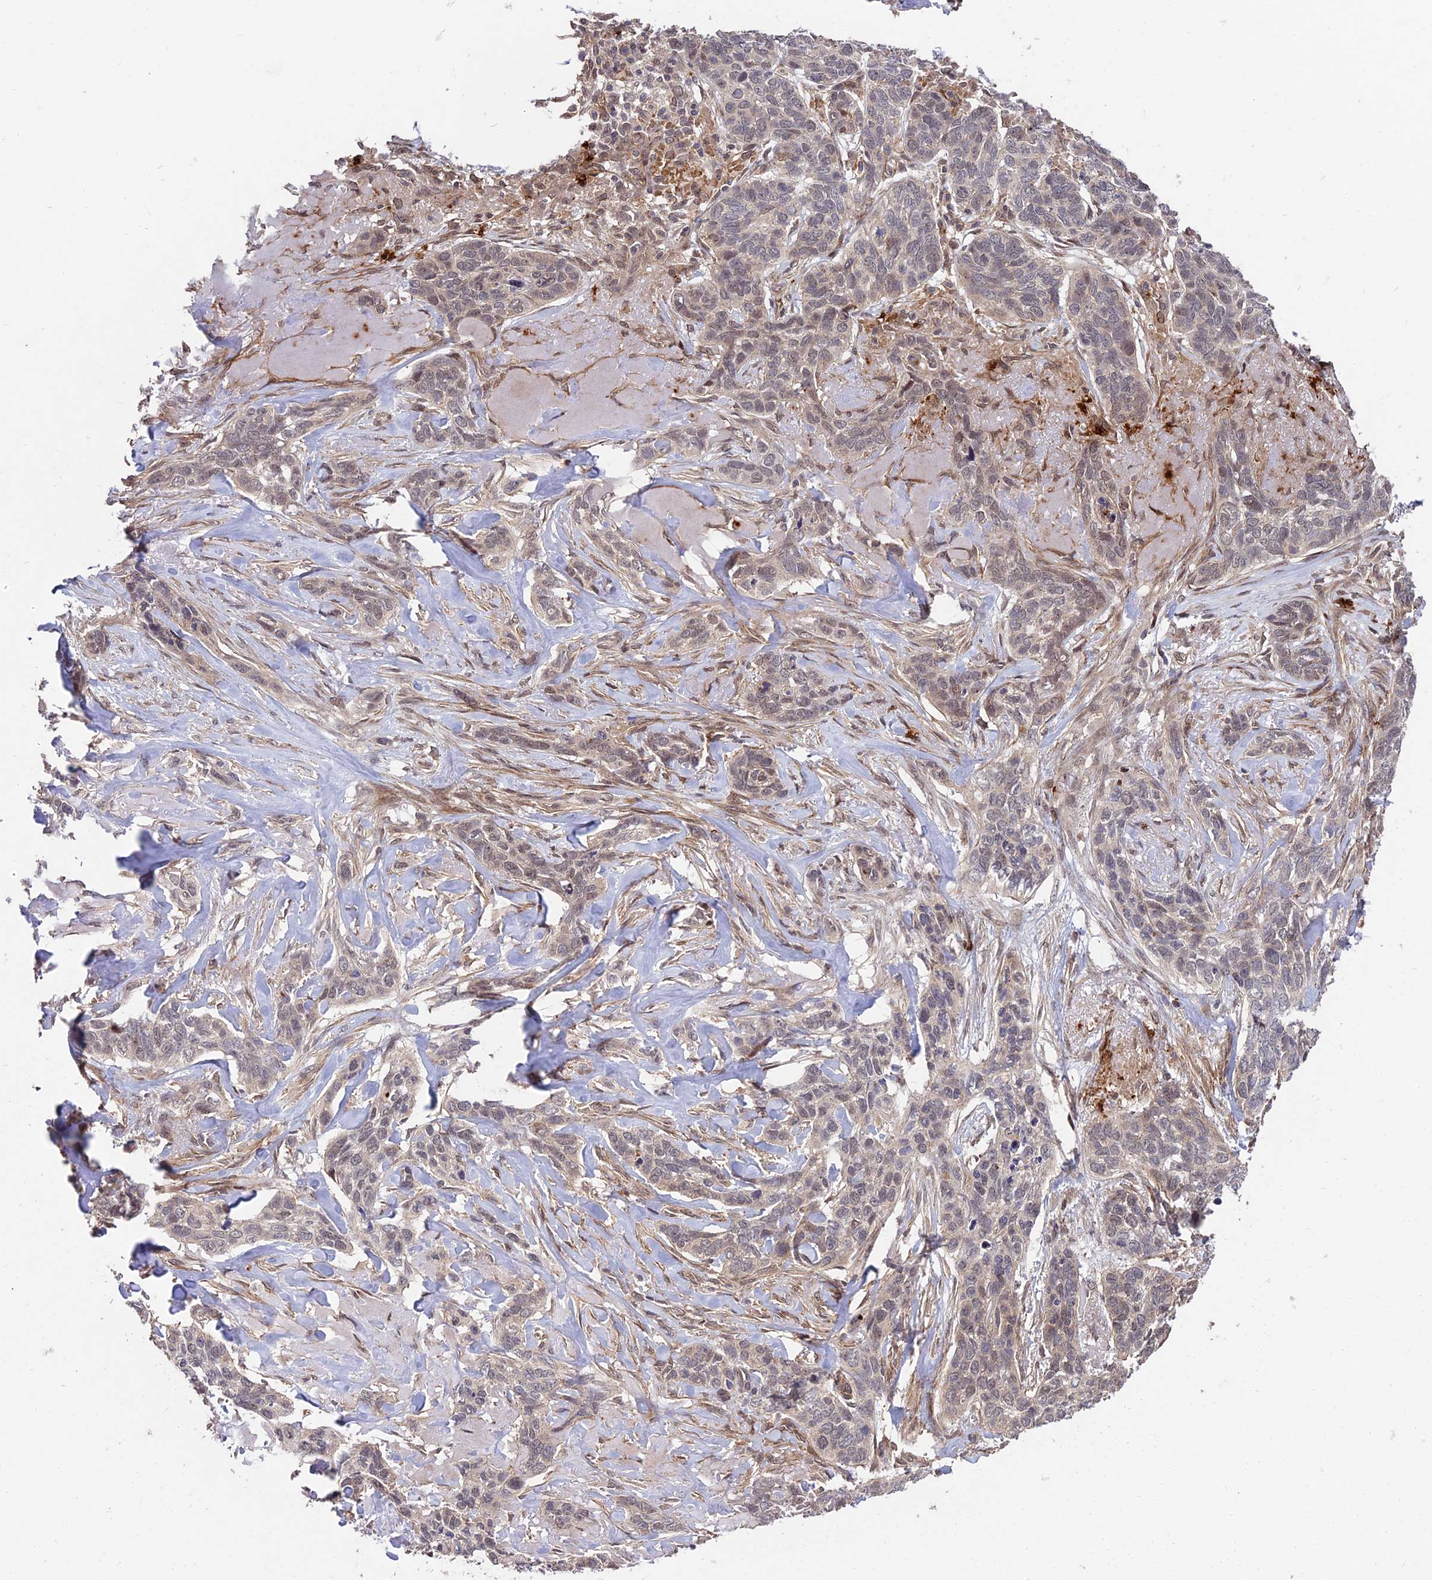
{"staining": {"intensity": "weak", "quantity": ">75%", "location": "nuclear"}, "tissue": "skin cancer", "cell_type": "Tumor cells", "image_type": "cancer", "snomed": [{"axis": "morphology", "description": "Basal cell carcinoma"}, {"axis": "topography", "description": "Skin"}], "caption": "Protein staining of skin cancer tissue shows weak nuclear expression in approximately >75% of tumor cells.", "gene": "ZNF85", "patient": {"sex": "male", "age": 86}}